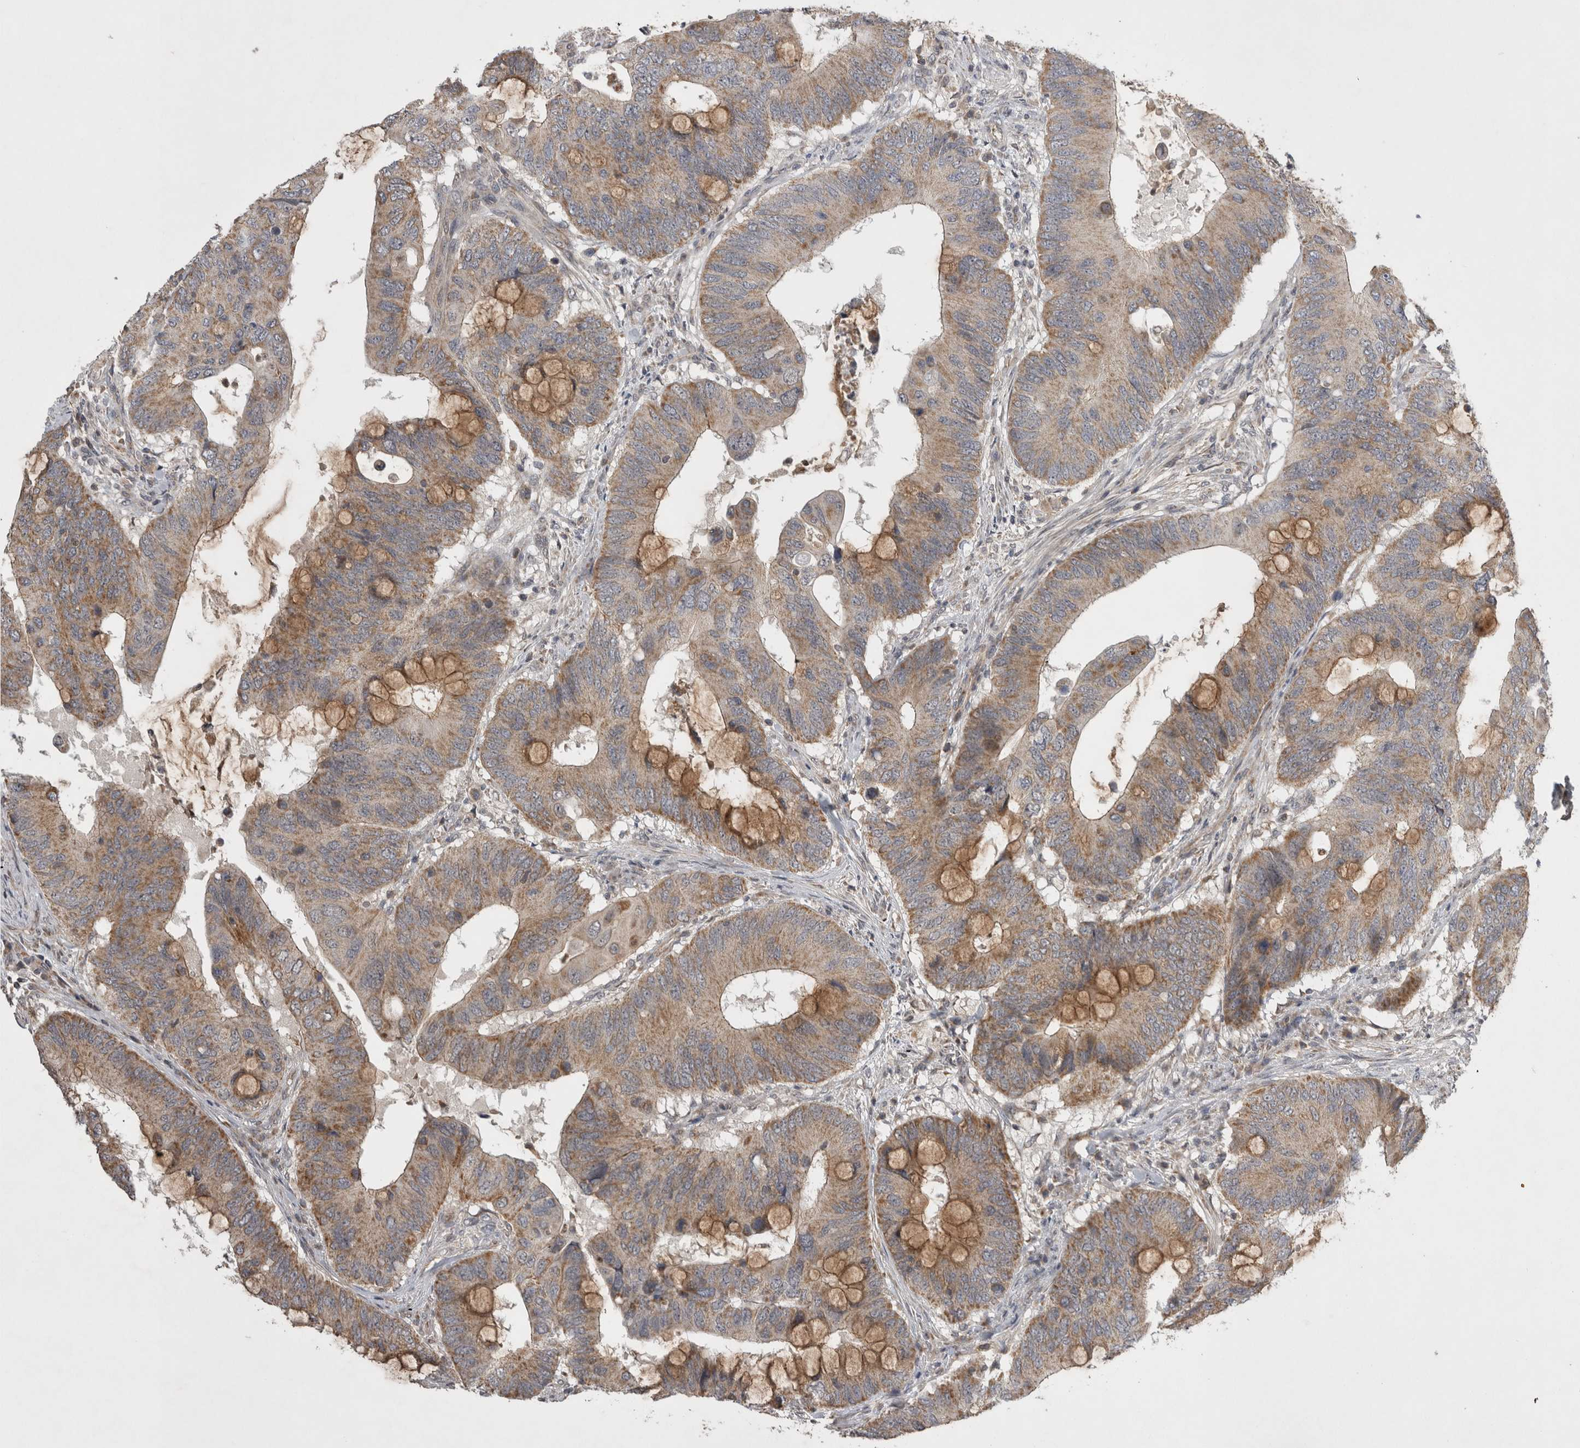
{"staining": {"intensity": "moderate", "quantity": ">75%", "location": "cytoplasmic/membranous"}, "tissue": "colorectal cancer", "cell_type": "Tumor cells", "image_type": "cancer", "snomed": [{"axis": "morphology", "description": "Adenocarcinoma, NOS"}, {"axis": "topography", "description": "Colon"}], "caption": "Immunohistochemistry image of neoplastic tissue: colorectal adenocarcinoma stained using immunohistochemistry exhibits medium levels of moderate protein expression localized specifically in the cytoplasmic/membranous of tumor cells, appearing as a cytoplasmic/membranous brown color.", "gene": "KCNIP1", "patient": {"sex": "male", "age": 71}}